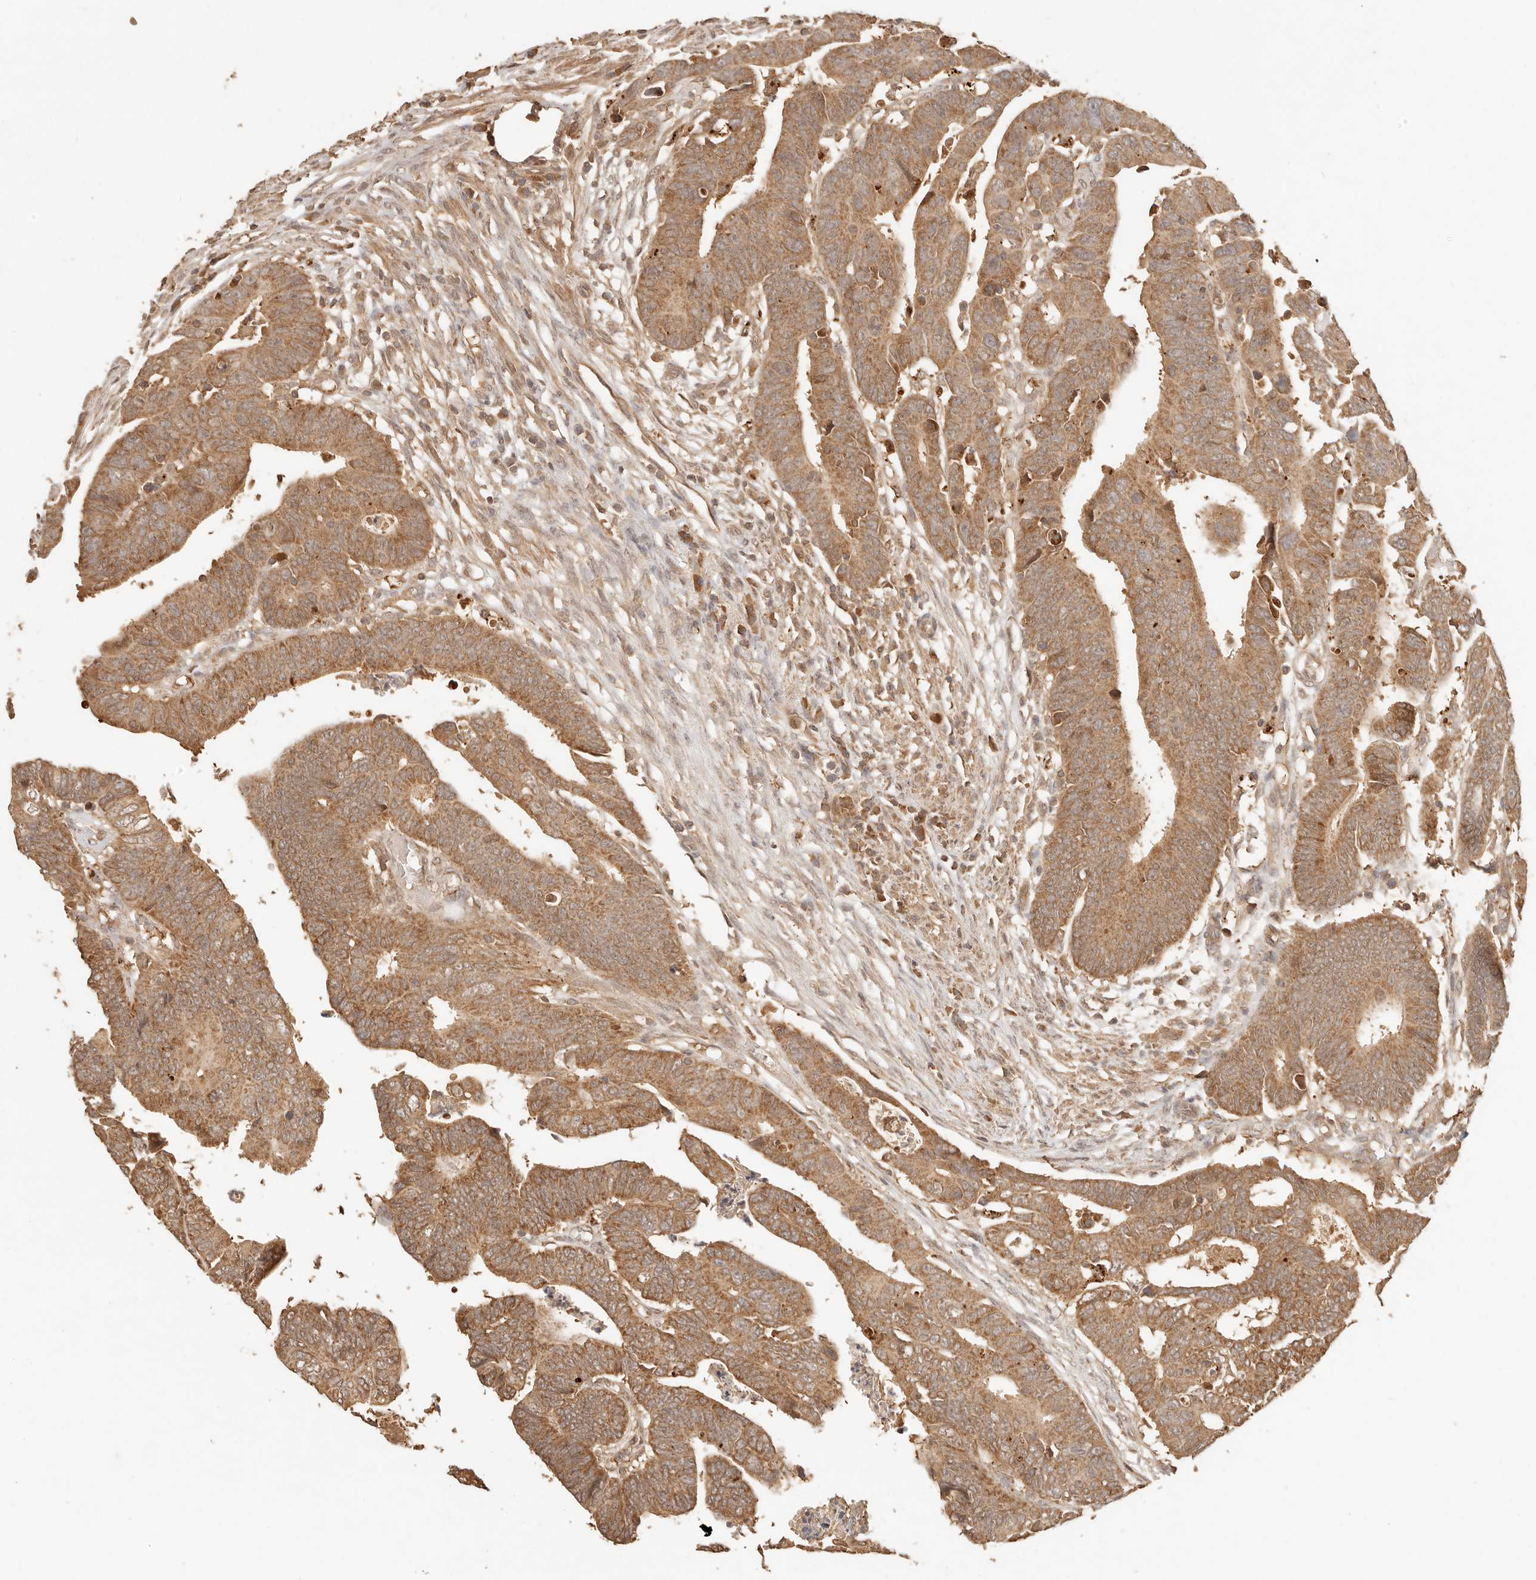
{"staining": {"intensity": "moderate", "quantity": ">75%", "location": "cytoplasmic/membranous"}, "tissue": "colorectal cancer", "cell_type": "Tumor cells", "image_type": "cancer", "snomed": [{"axis": "morphology", "description": "Adenocarcinoma, NOS"}, {"axis": "topography", "description": "Rectum"}], "caption": "Colorectal adenocarcinoma stained with a brown dye exhibits moderate cytoplasmic/membranous positive staining in about >75% of tumor cells.", "gene": "INTS11", "patient": {"sex": "female", "age": 65}}